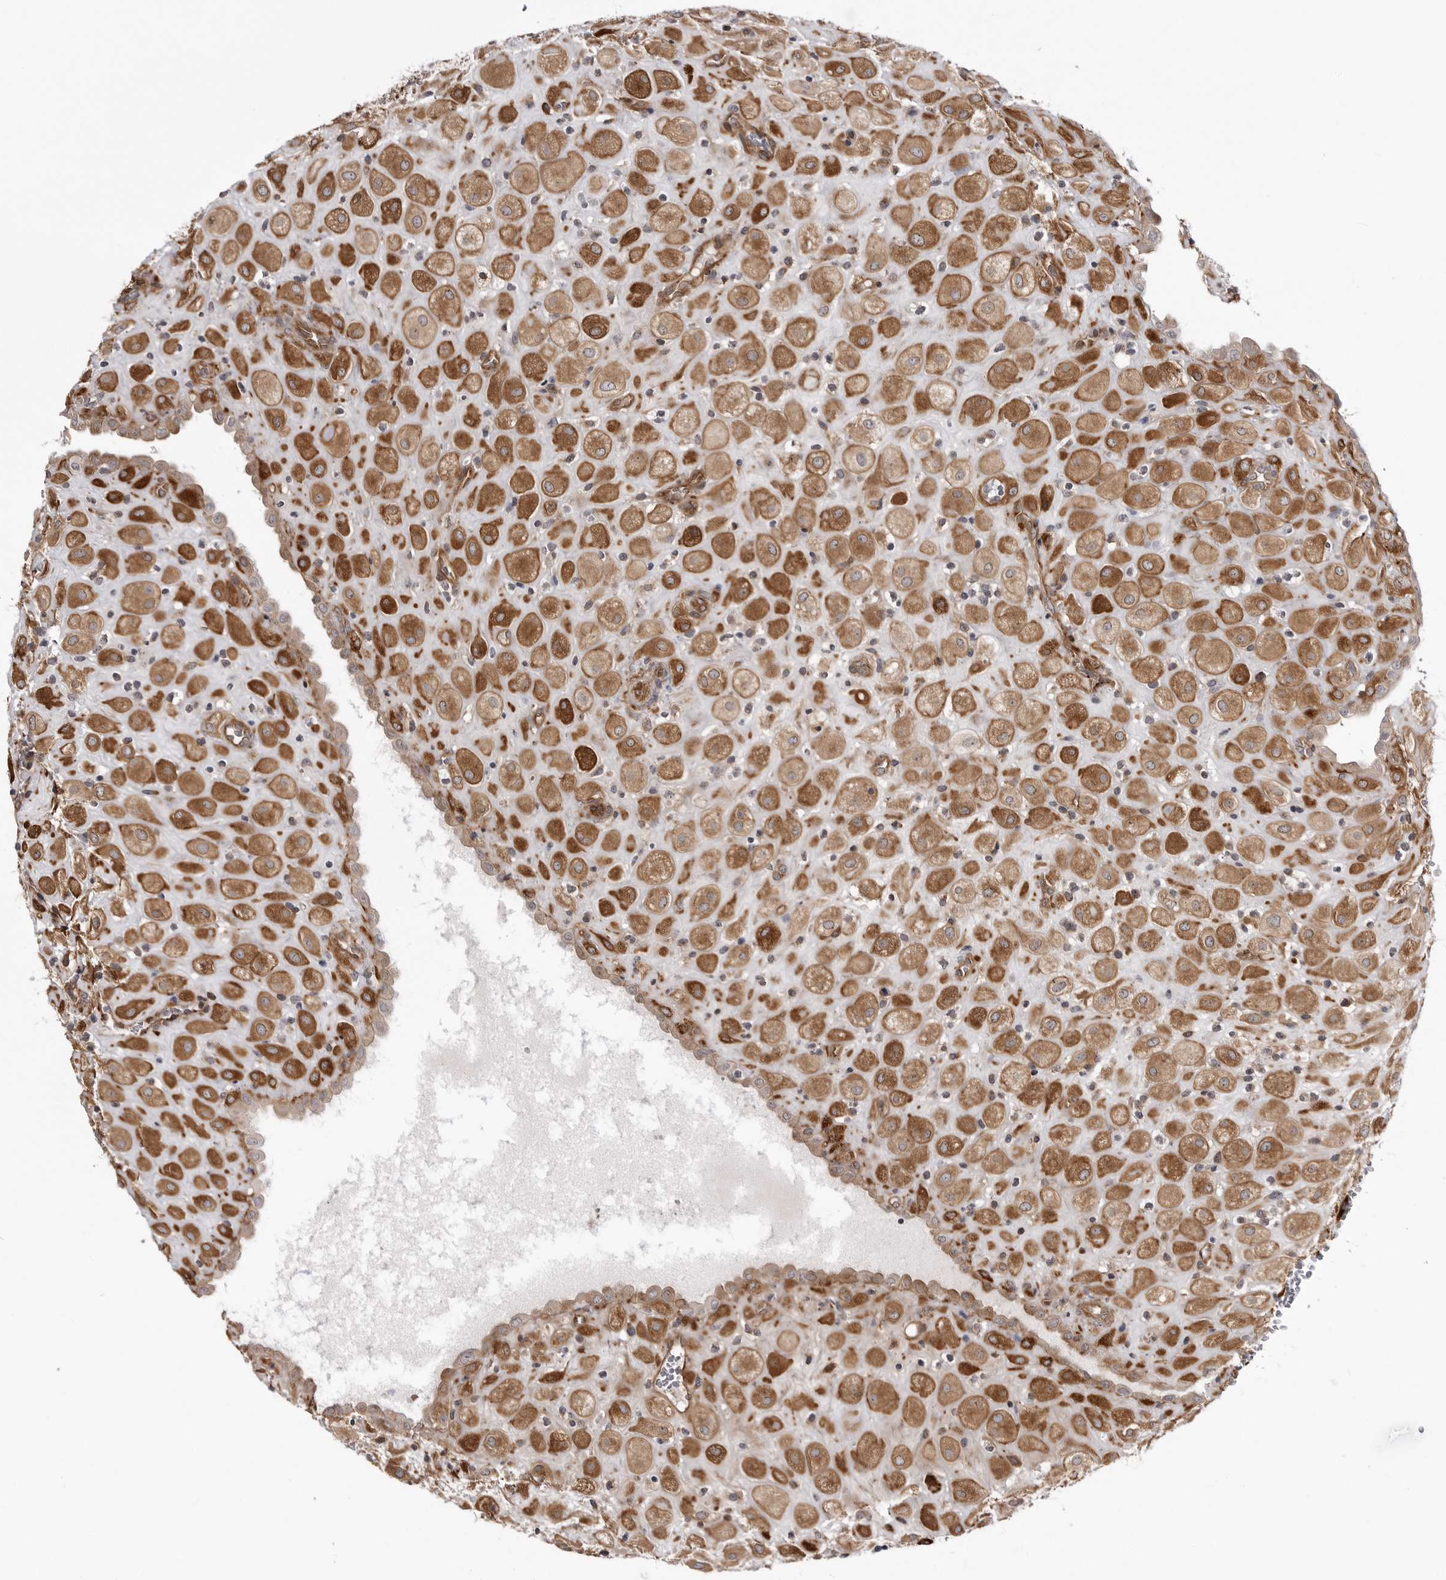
{"staining": {"intensity": "strong", "quantity": "25%-75%", "location": "cytoplasmic/membranous"}, "tissue": "placenta", "cell_type": "Decidual cells", "image_type": "normal", "snomed": [{"axis": "morphology", "description": "Normal tissue, NOS"}, {"axis": "topography", "description": "Placenta"}], "caption": "IHC (DAB (3,3'-diaminobenzidine)) staining of normal placenta displays strong cytoplasmic/membranous protein expression in approximately 25%-75% of decidual cells.", "gene": "ARL5A", "patient": {"sex": "female", "age": 35}}